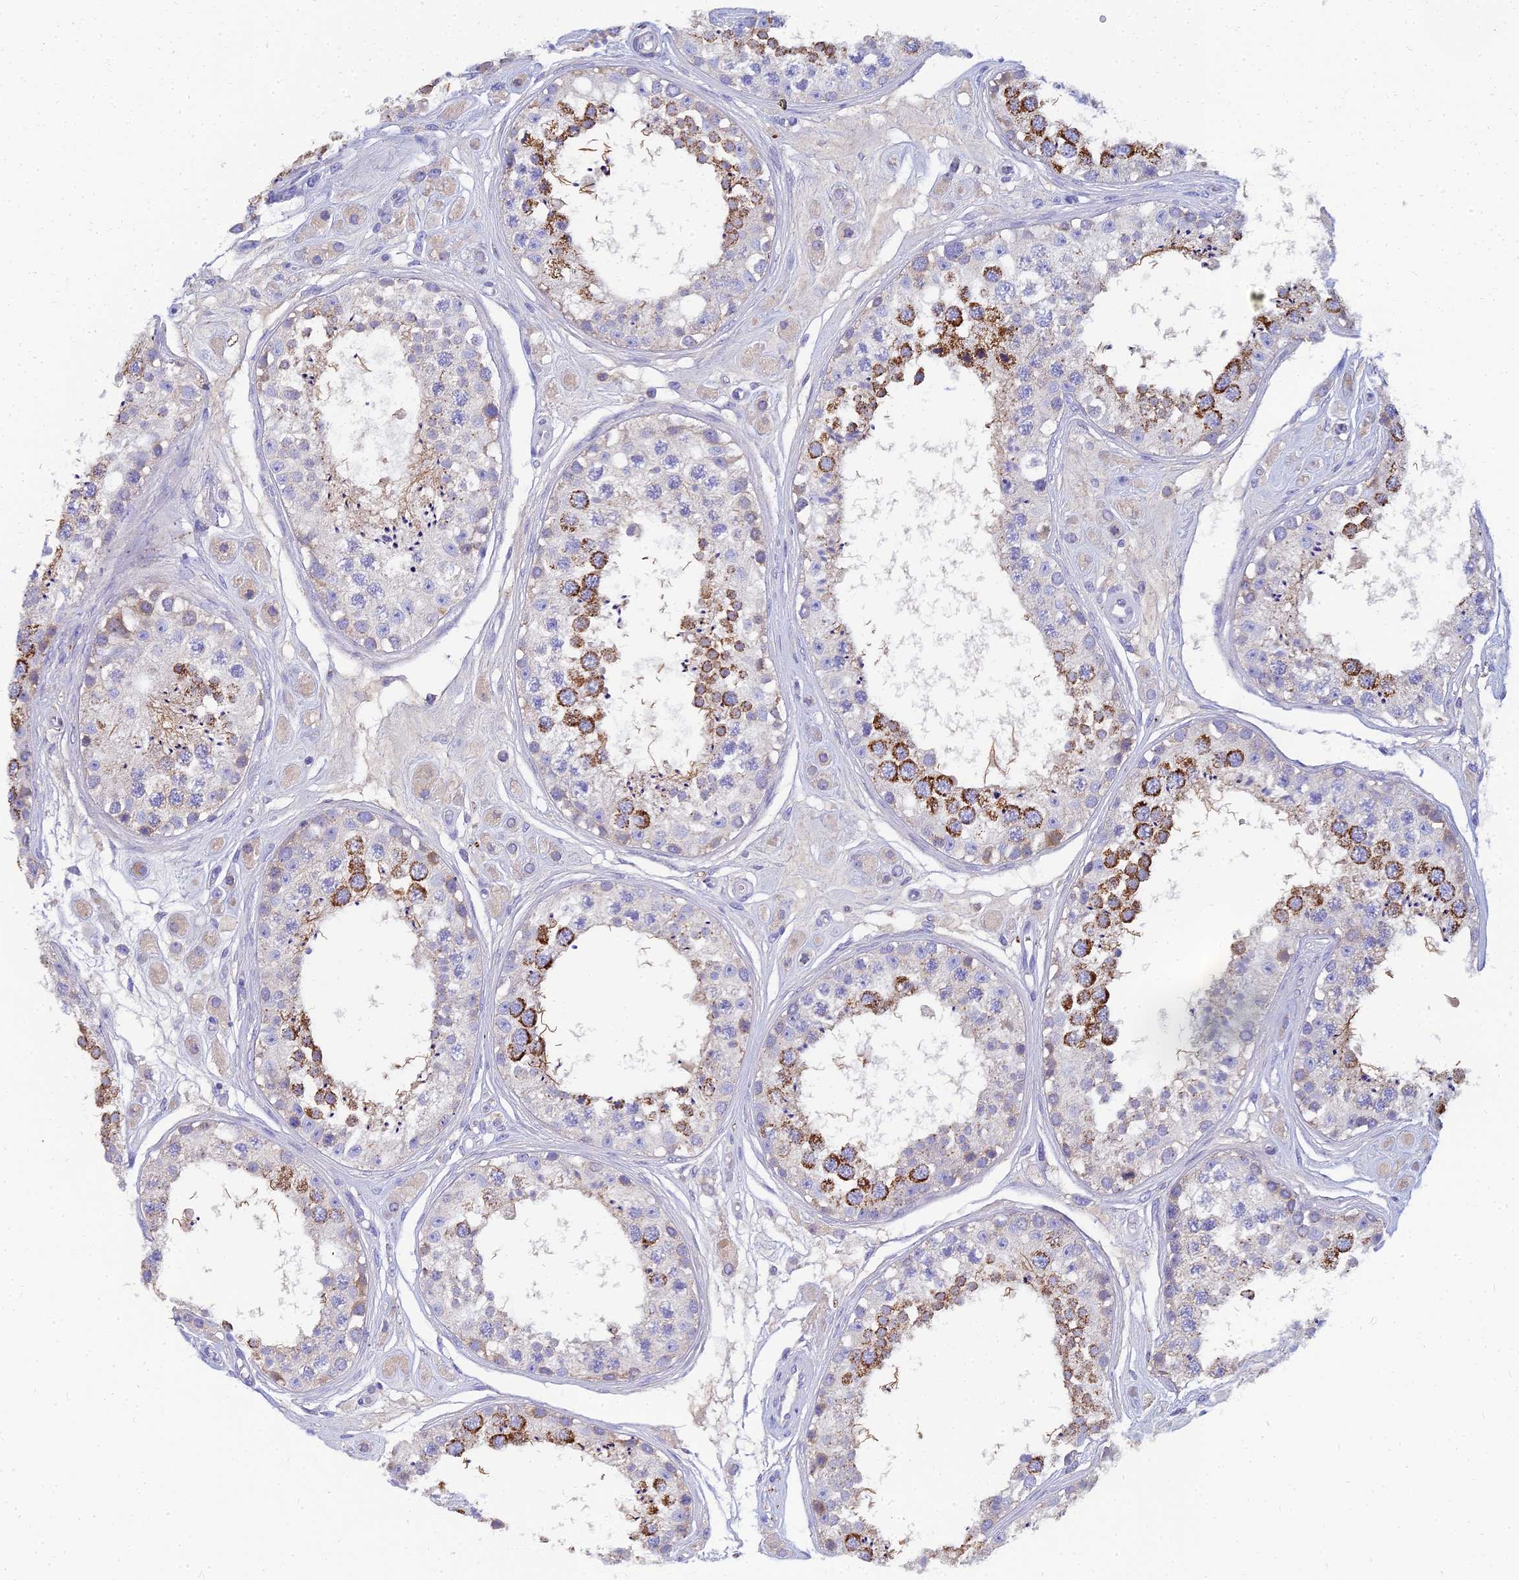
{"staining": {"intensity": "strong", "quantity": "<25%", "location": "cytoplasmic/membranous"}, "tissue": "testis", "cell_type": "Cells in seminiferous ducts", "image_type": "normal", "snomed": [{"axis": "morphology", "description": "Normal tissue, NOS"}, {"axis": "topography", "description": "Testis"}], "caption": "Normal testis was stained to show a protein in brown. There is medium levels of strong cytoplasmic/membranous expression in about <25% of cells in seminiferous ducts. The protein of interest is shown in brown color, while the nuclei are stained blue.", "gene": "NPY", "patient": {"sex": "male", "age": 25}}